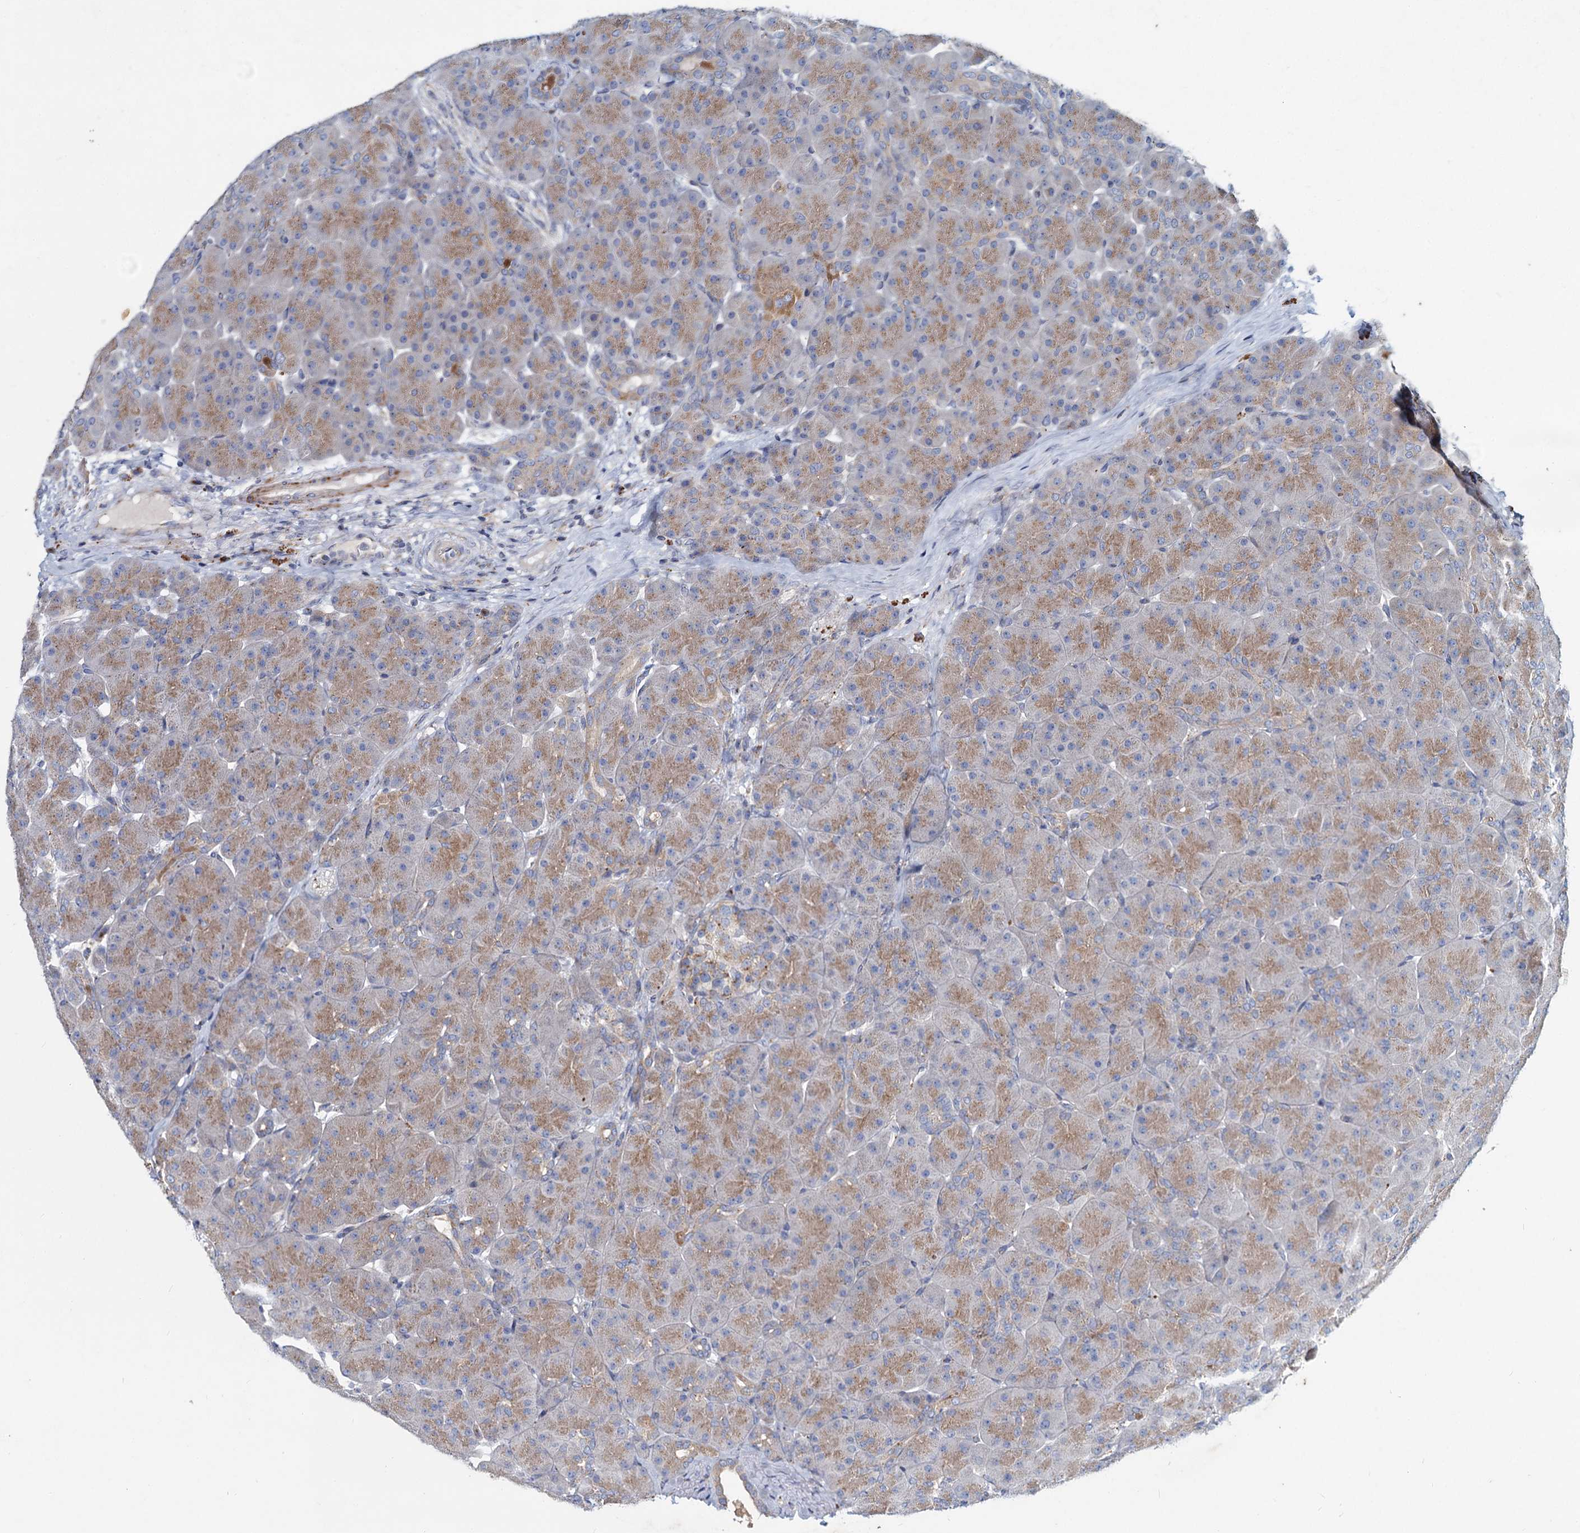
{"staining": {"intensity": "moderate", "quantity": "25%-75%", "location": "cytoplasmic/membranous"}, "tissue": "pancreas", "cell_type": "Exocrine glandular cells", "image_type": "normal", "snomed": [{"axis": "morphology", "description": "Normal tissue, NOS"}, {"axis": "topography", "description": "Pancreas"}], "caption": "IHC of unremarkable human pancreas displays medium levels of moderate cytoplasmic/membranous staining in approximately 25%-75% of exocrine glandular cells.", "gene": "AGBL4", "patient": {"sex": "male", "age": 66}}